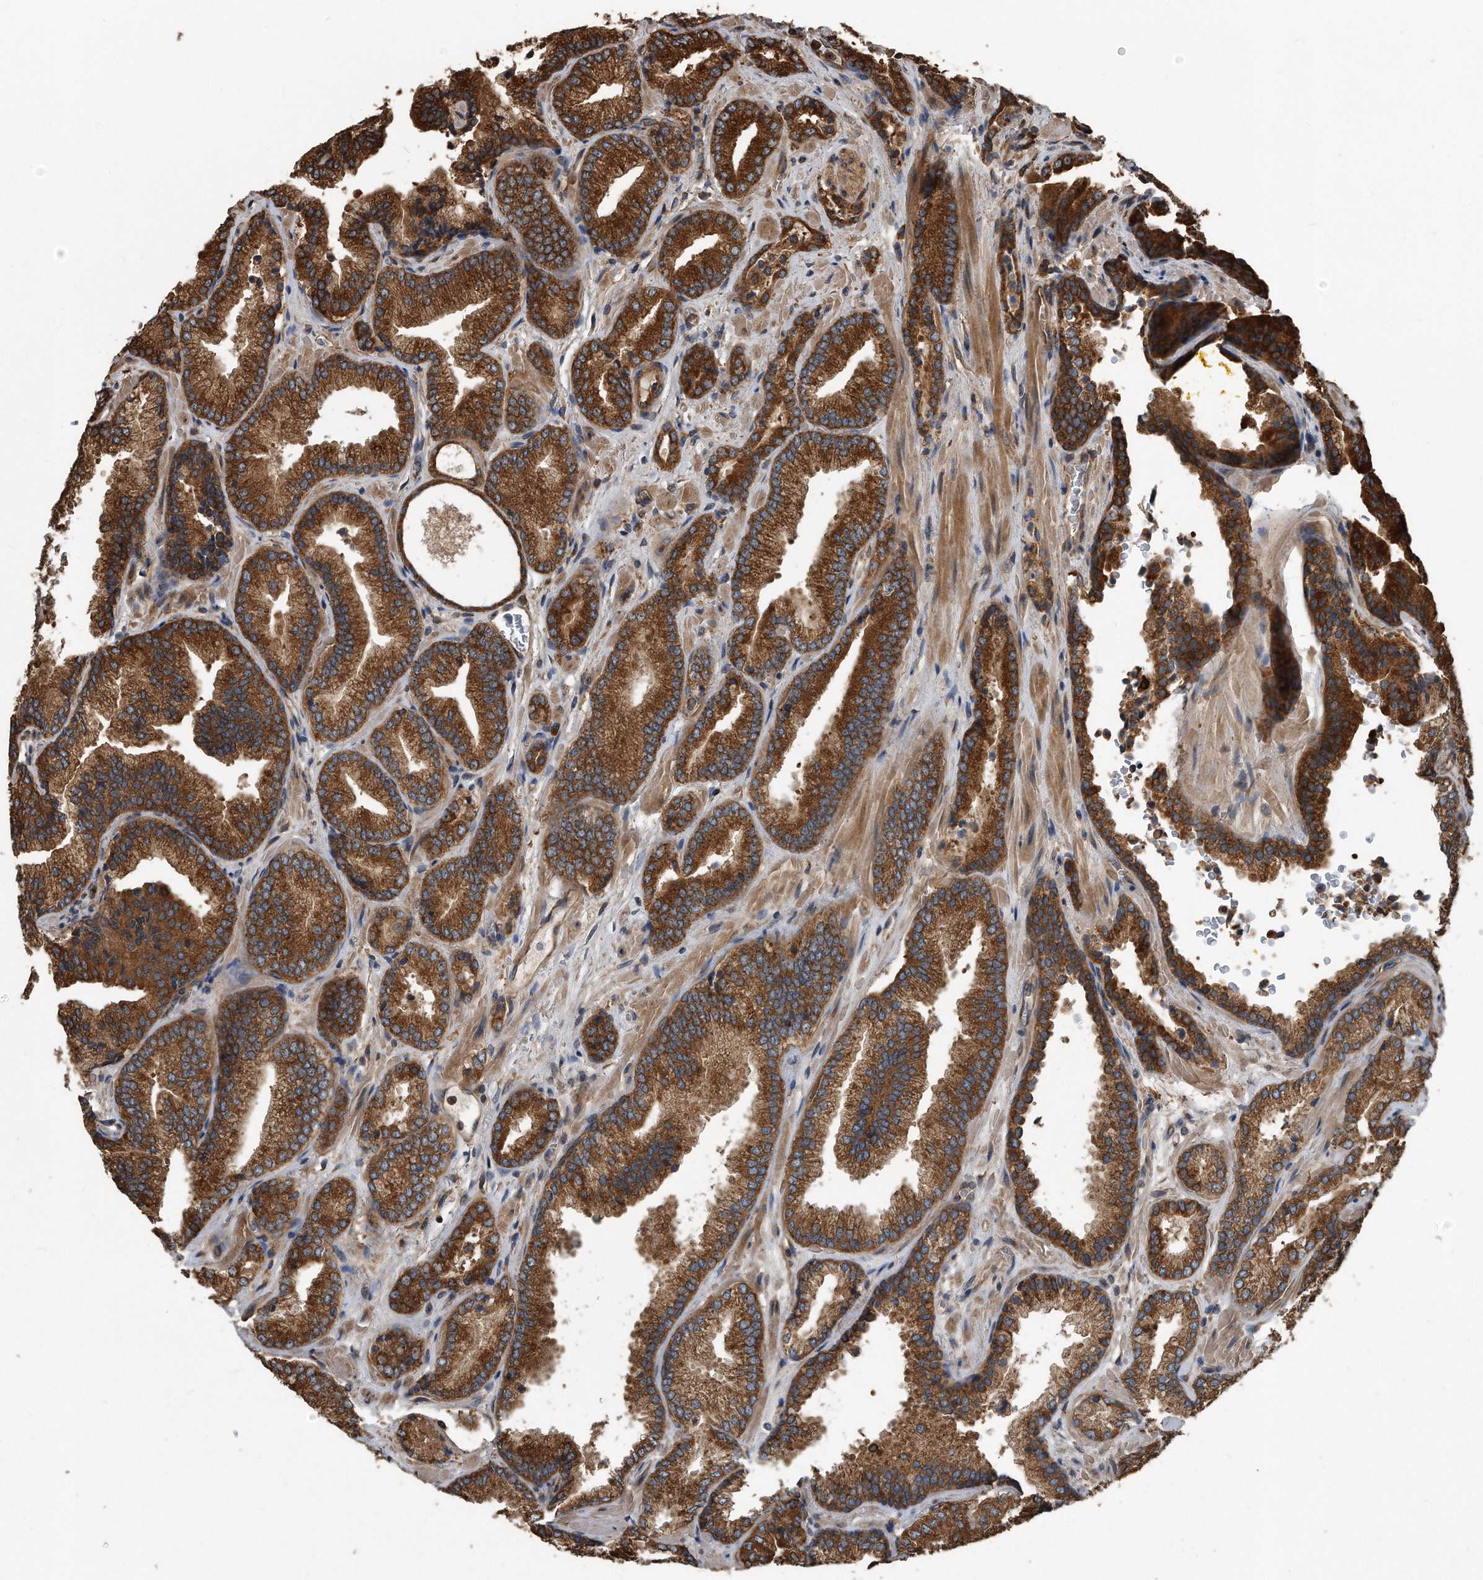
{"staining": {"intensity": "strong", "quantity": ">75%", "location": "cytoplasmic/membranous"}, "tissue": "prostate cancer", "cell_type": "Tumor cells", "image_type": "cancer", "snomed": [{"axis": "morphology", "description": "Adenocarcinoma, Low grade"}, {"axis": "topography", "description": "Prostate"}], "caption": "DAB (3,3'-diaminobenzidine) immunohistochemical staining of prostate cancer (low-grade adenocarcinoma) exhibits strong cytoplasmic/membranous protein positivity in about >75% of tumor cells. The staining is performed using DAB (3,3'-diaminobenzidine) brown chromogen to label protein expression. The nuclei are counter-stained blue using hematoxylin.", "gene": "FAM136A", "patient": {"sex": "male", "age": 62}}